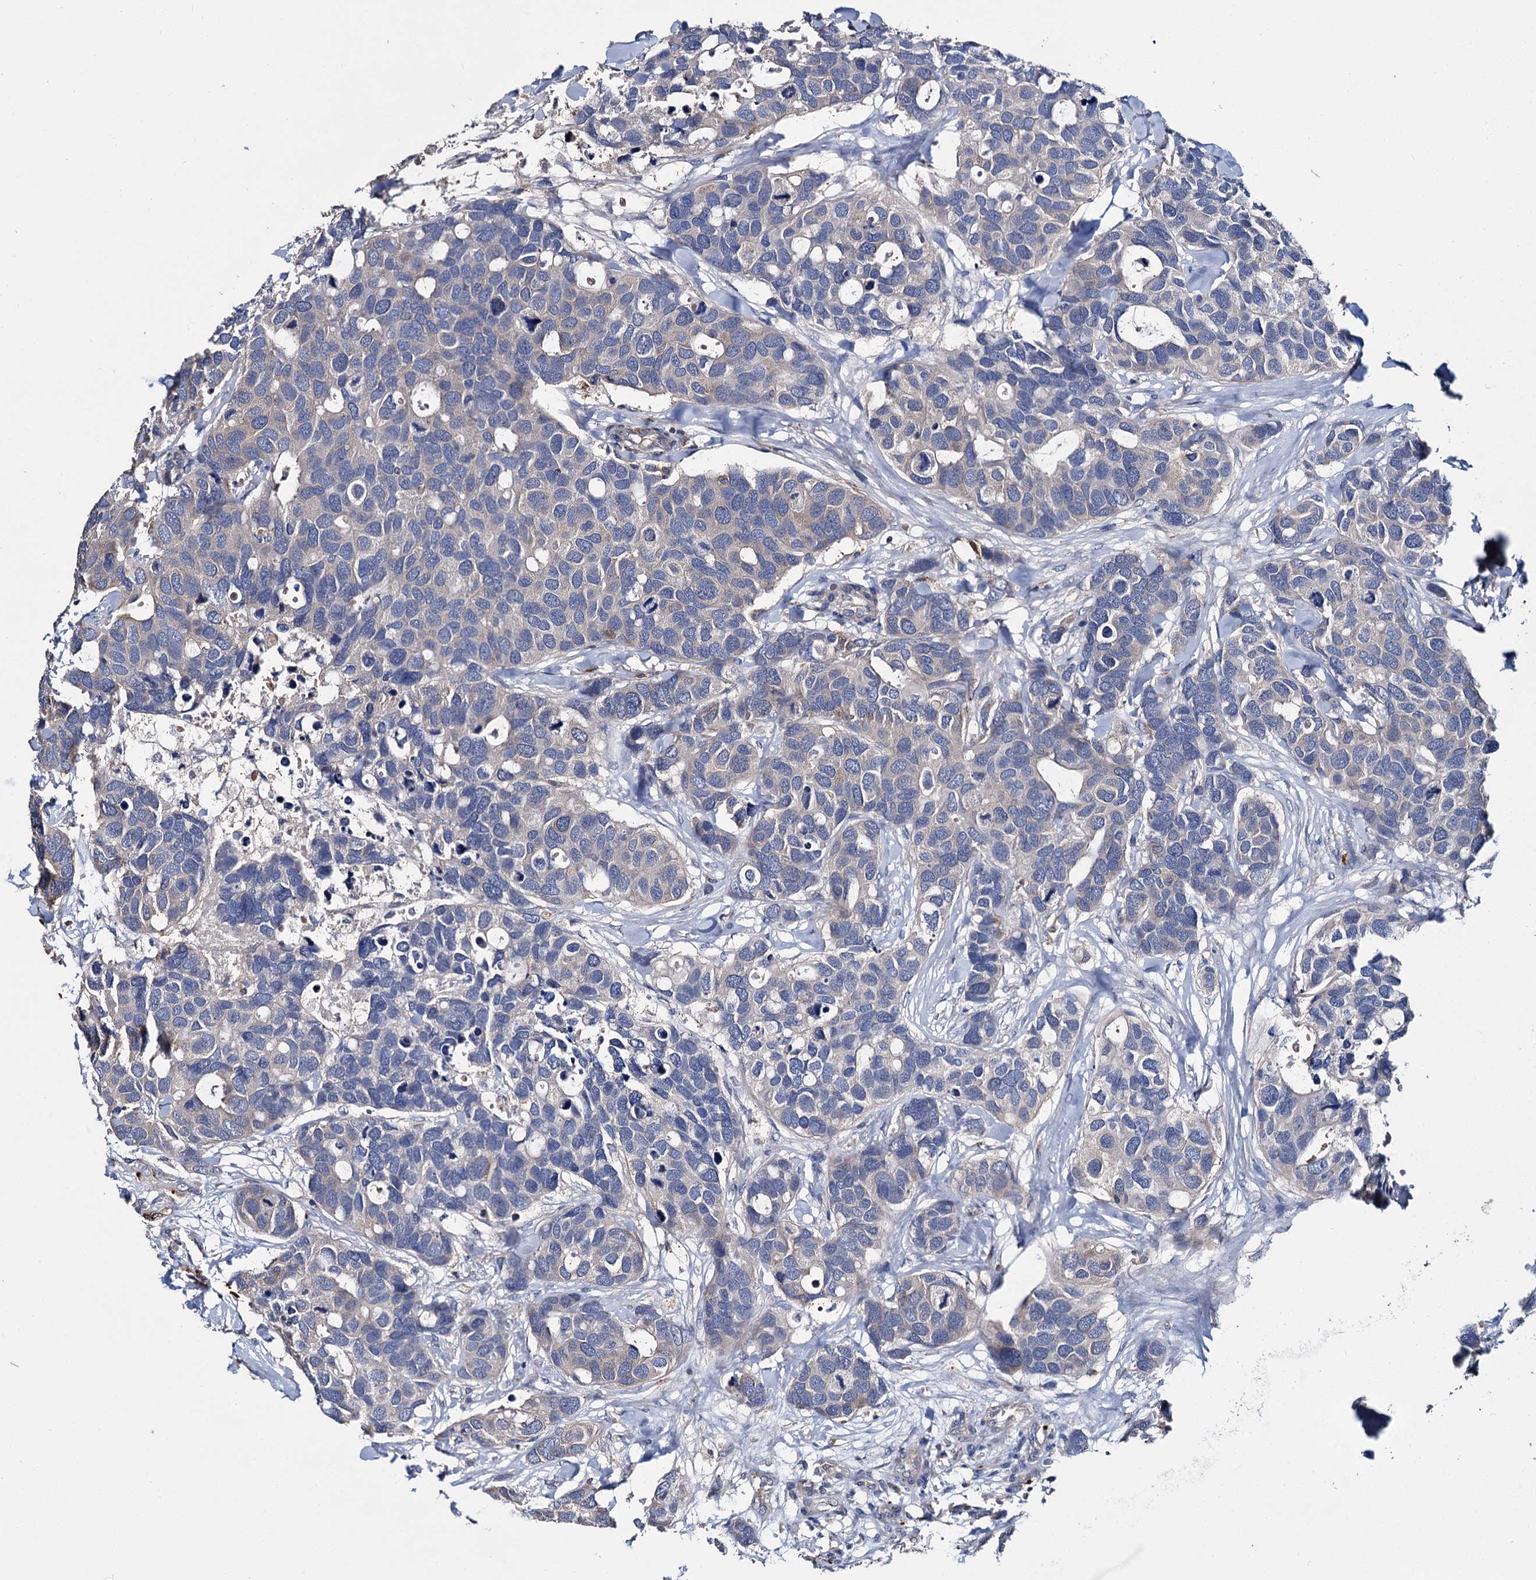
{"staining": {"intensity": "weak", "quantity": "<25%", "location": "cytoplasmic/membranous"}, "tissue": "breast cancer", "cell_type": "Tumor cells", "image_type": "cancer", "snomed": [{"axis": "morphology", "description": "Duct carcinoma"}, {"axis": "topography", "description": "Breast"}], "caption": "IHC of human breast cancer (infiltrating ductal carcinoma) exhibits no positivity in tumor cells.", "gene": "CACNA1C", "patient": {"sex": "female", "age": 83}}